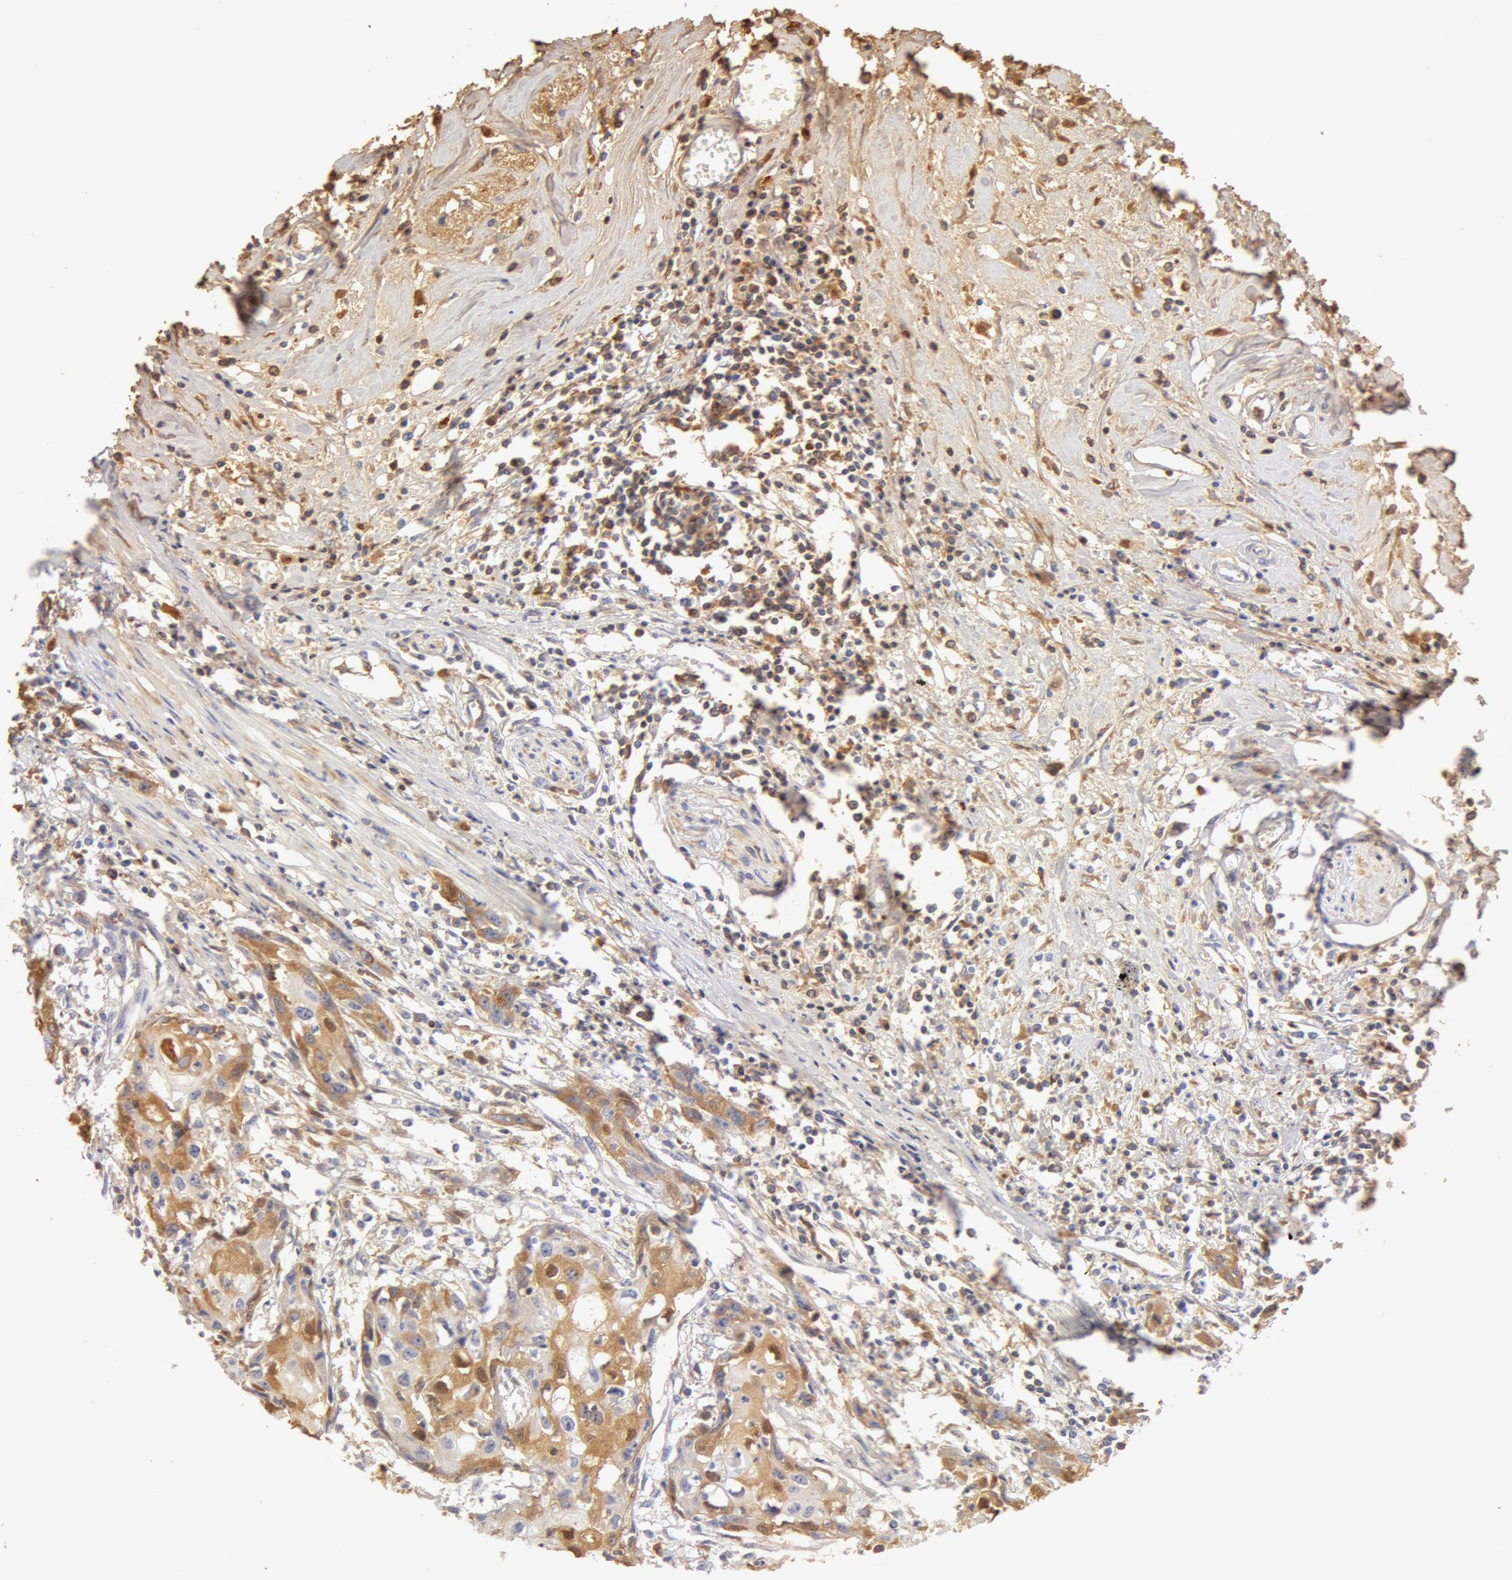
{"staining": {"intensity": "moderate", "quantity": ">75%", "location": "cytoplasmic/membranous"}, "tissue": "urothelial cancer", "cell_type": "Tumor cells", "image_type": "cancer", "snomed": [{"axis": "morphology", "description": "Urothelial carcinoma, High grade"}, {"axis": "topography", "description": "Urinary bladder"}], "caption": "Brown immunohistochemical staining in human urothelial carcinoma (high-grade) reveals moderate cytoplasmic/membranous expression in approximately >75% of tumor cells. (DAB = brown stain, brightfield microscopy at high magnification).", "gene": "TF", "patient": {"sex": "male", "age": 54}}